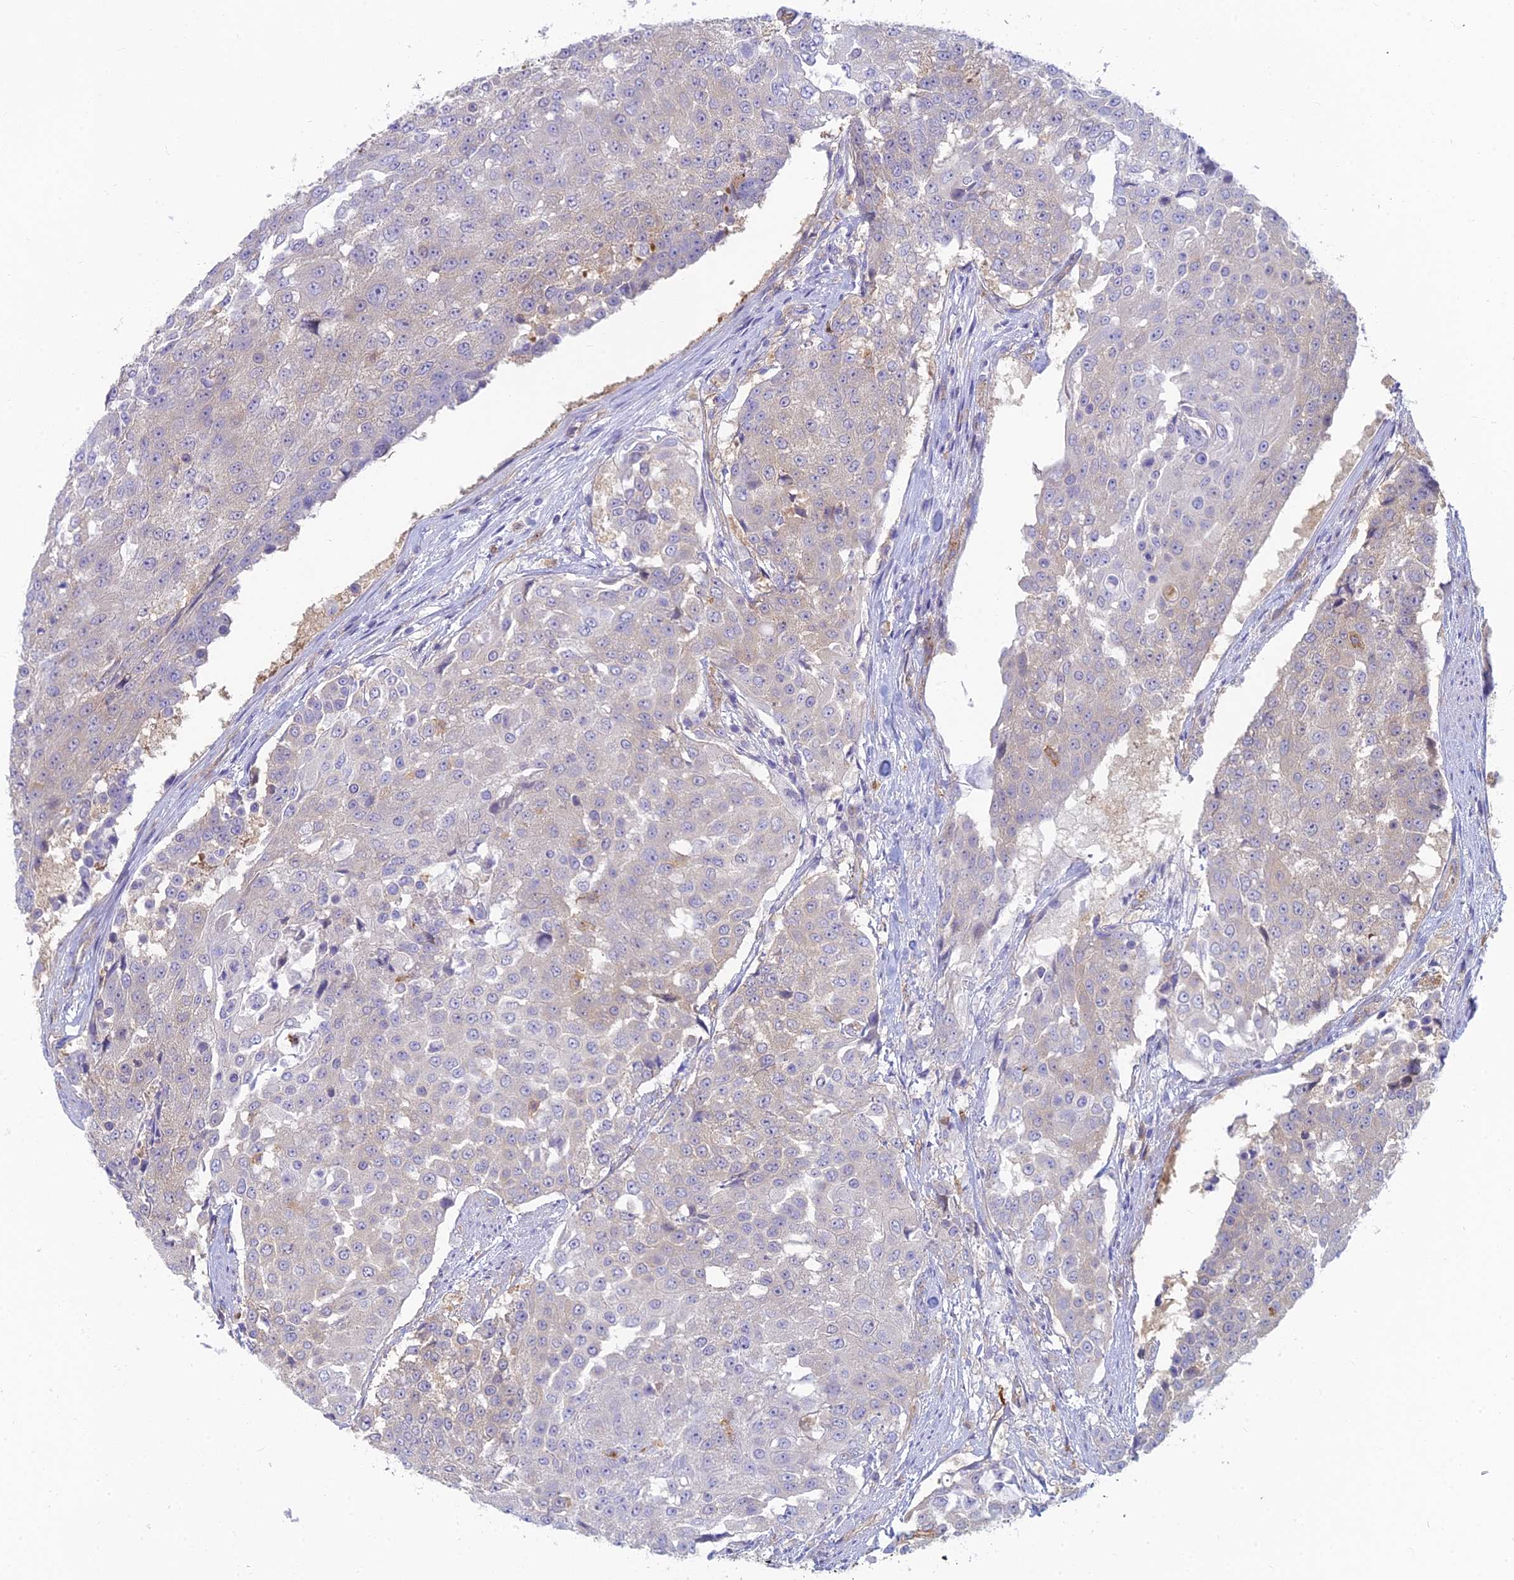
{"staining": {"intensity": "negative", "quantity": "none", "location": "none"}, "tissue": "urothelial cancer", "cell_type": "Tumor cells", "image_type": "cancer", "snomed": [{"axis": "morphology", "description": "Urothelial carcinoma, High grade"}, {"axis": "topography", "description": "Urinary bladder"}], "caption": "Immunohistochemistry of urothelial carcinoma (high-grade) reveals no staining in tumor cells.", "gene": "STRN4", "patient": {"sex": "female", "age": 63}}